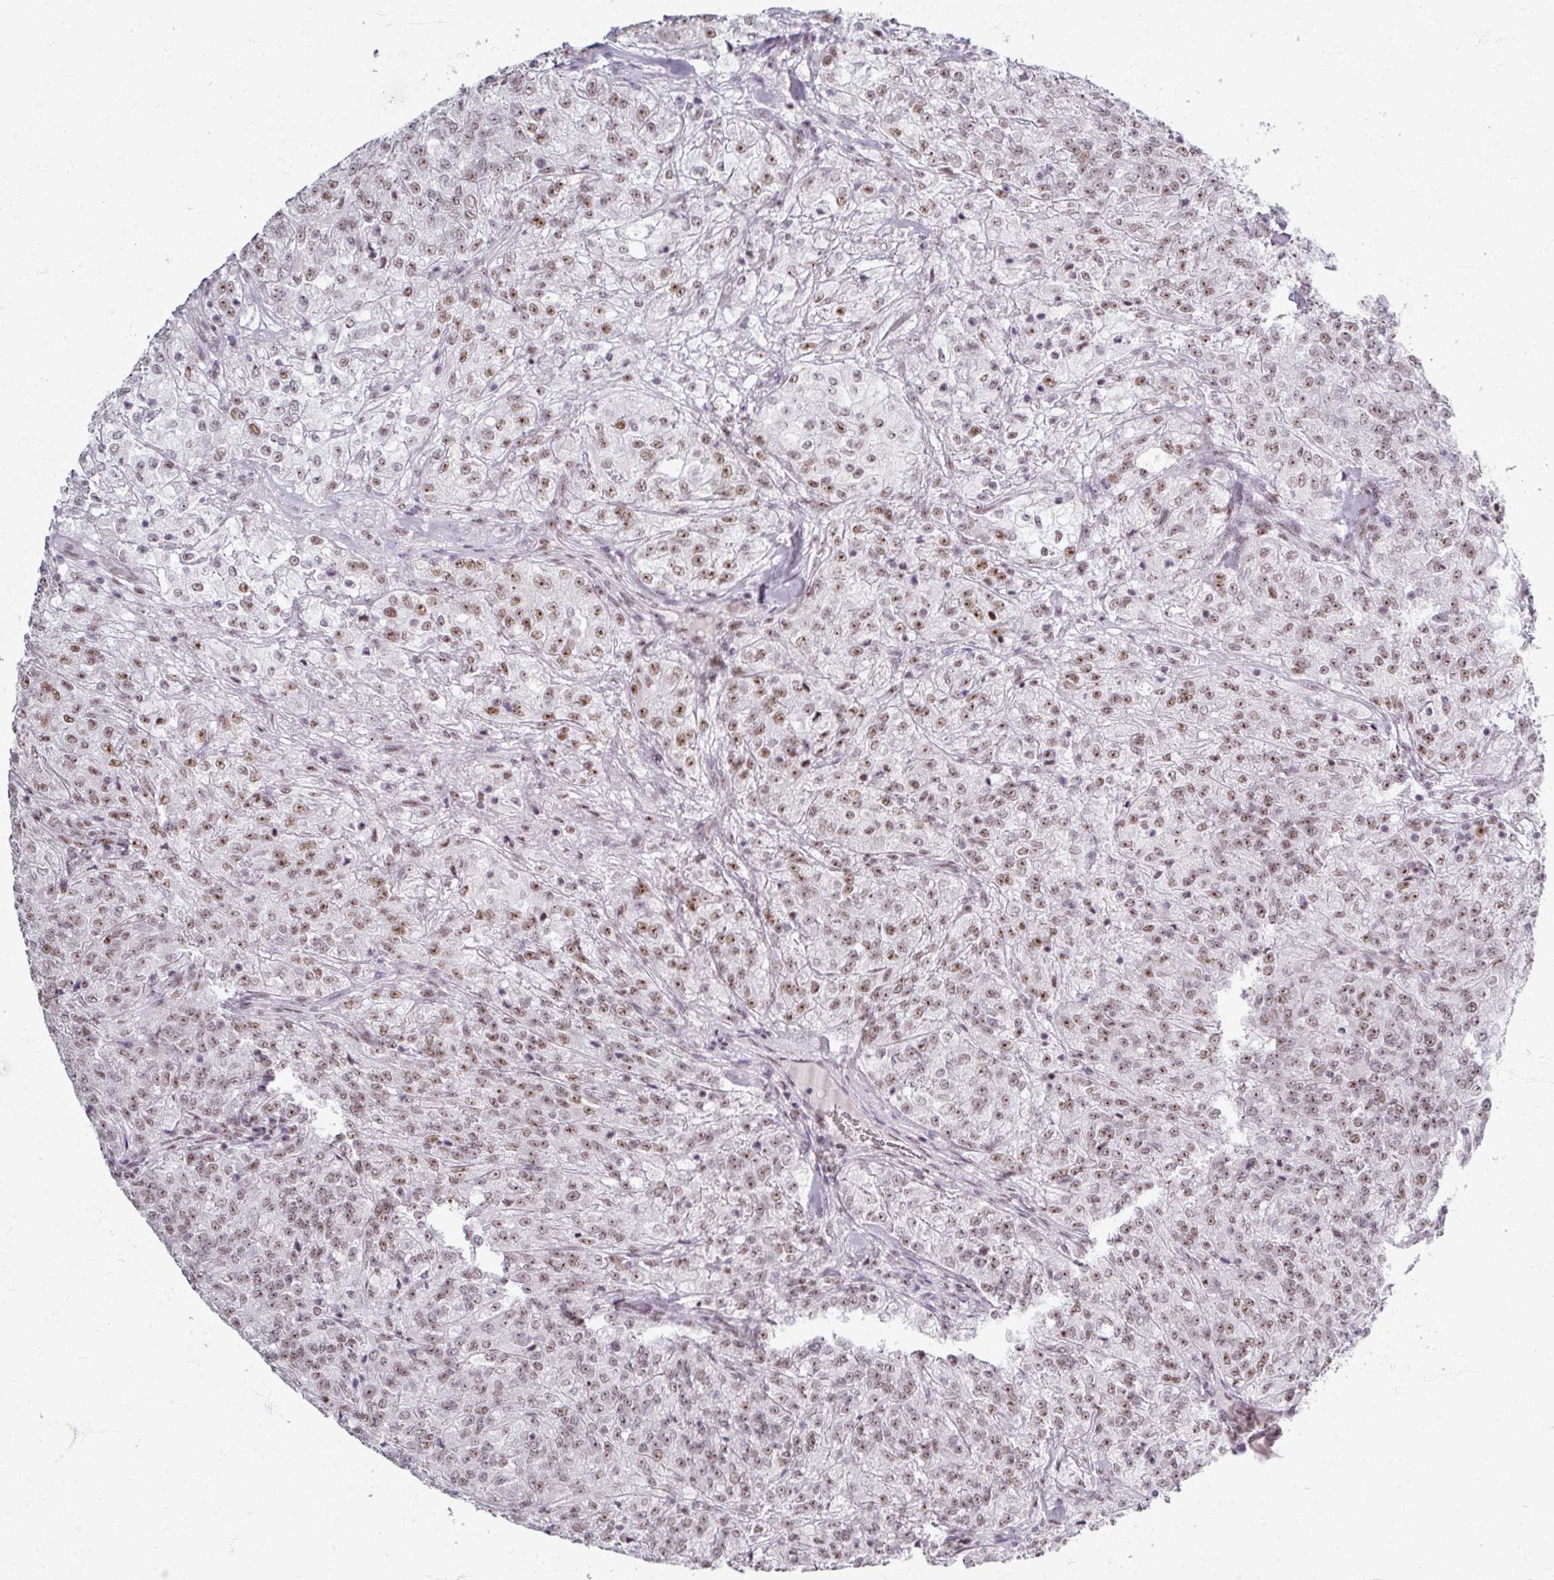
{"staining": {"intensity": "moderate", "quantity": ">75%", "location": "nuclear"}, "tissue": "renal cancer", "cell_type": "Tumor cells", "image_type": "cancer", "snomed": [{"axis": "morphology", "description": "Adenocarcinoma, NOS"}, {"axis": "topography", "description": "Kidney"}], "caption": "IHC photomicrograph of neoplastic tissue: renal cancer stained using immunohistochemistry reveals medium levels of moderate protein expression localized specifically in the nuclear of tumor cells, appearing as a nuclear brown color.", "gene": "ADAR", "patient": {"sex": "female", "age": 63}}